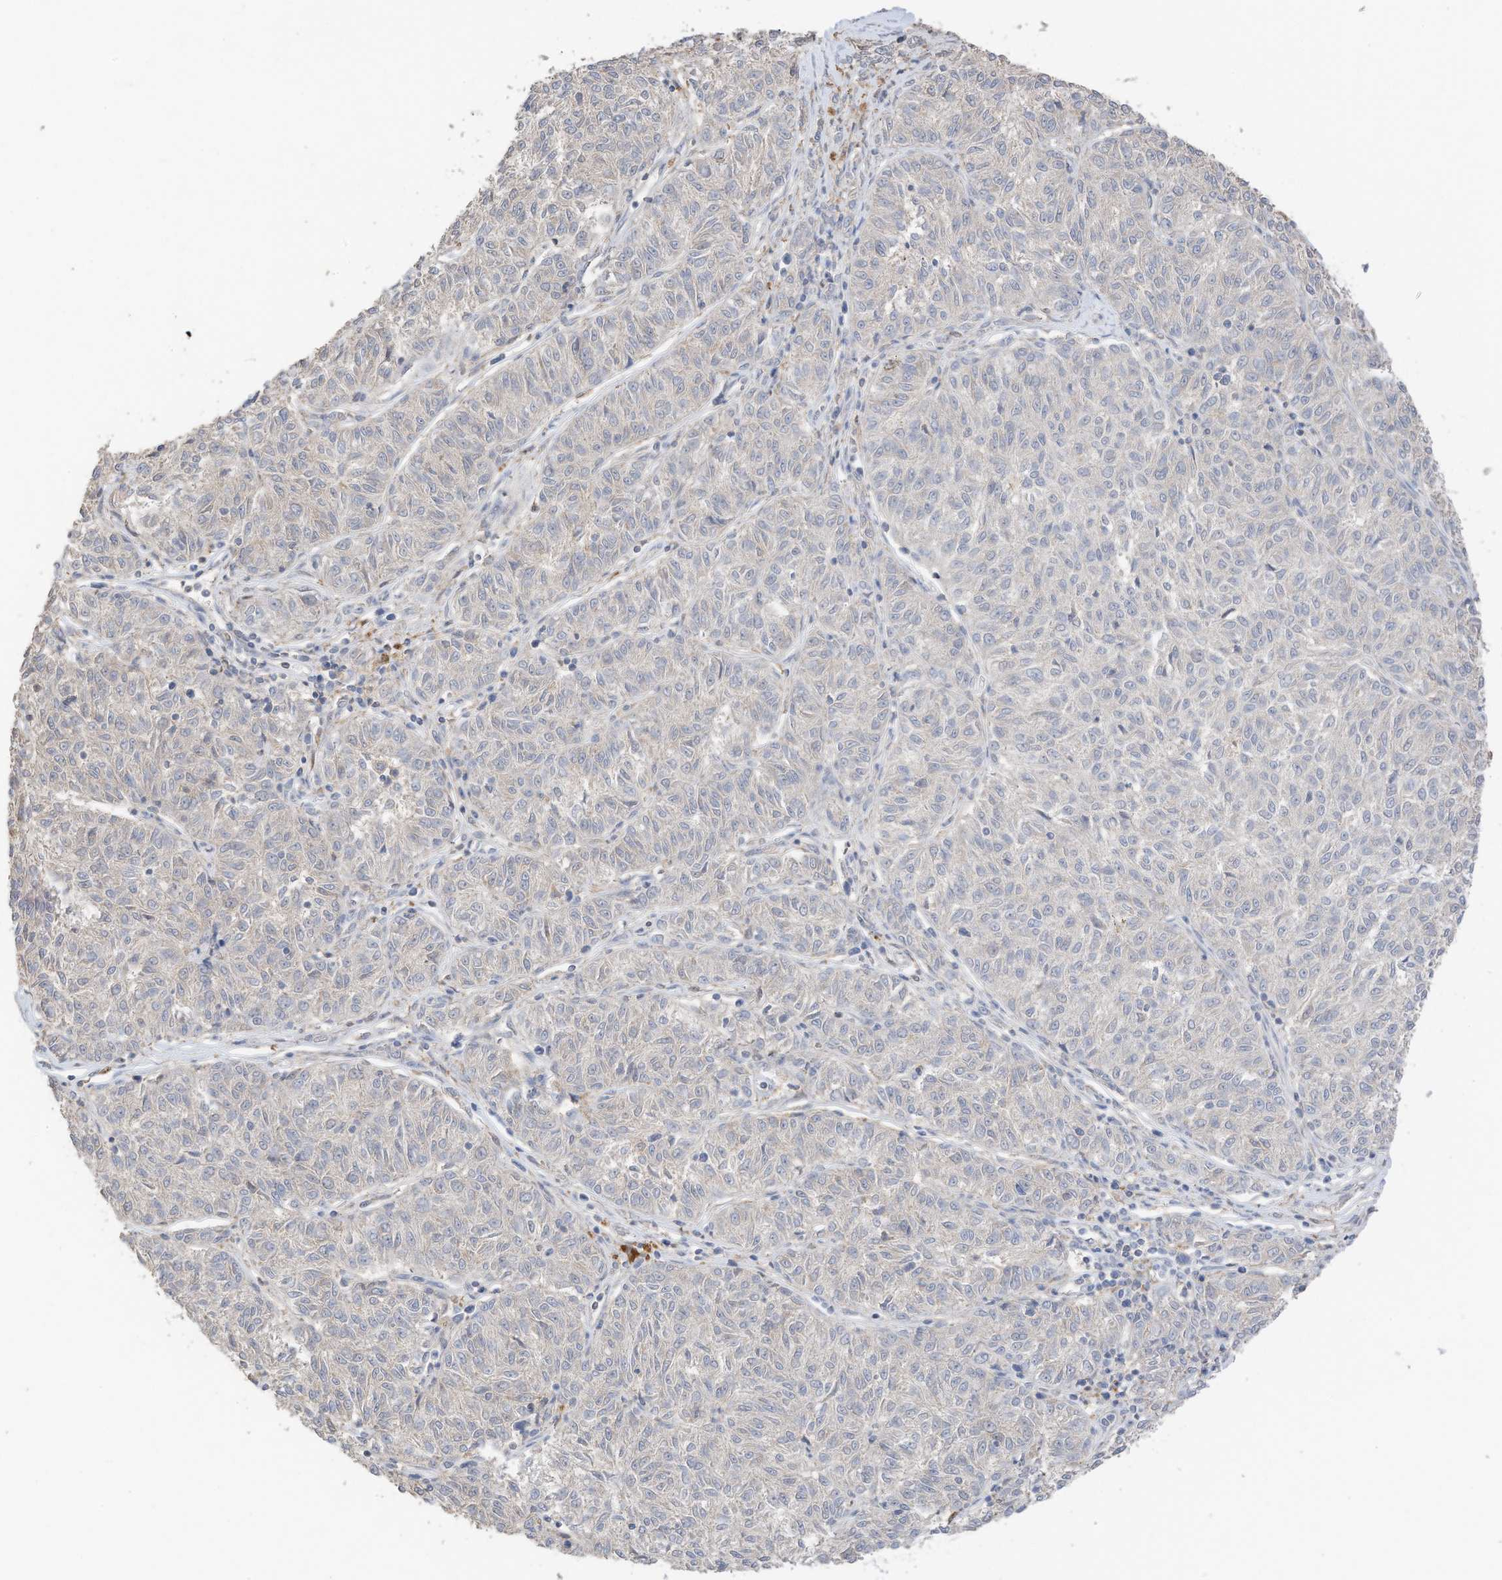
{"staining": {"intensity": "negative", "quantity": "none", "location": "none"}, "tissue": "melanoma", "cell_type": "Tumor cells", "image_type": "cancer", "snomed": [{"axis": "morphology", "description": "Malignant melanoma, NOS"}, {"axis": "topography", "description": "Skin"}], "caption": "The micrograph exhibits no staining of tumor cells in malignant melanoma.", "gene": "CAPN13", "patient": {"sex": "female", "age": 72}}